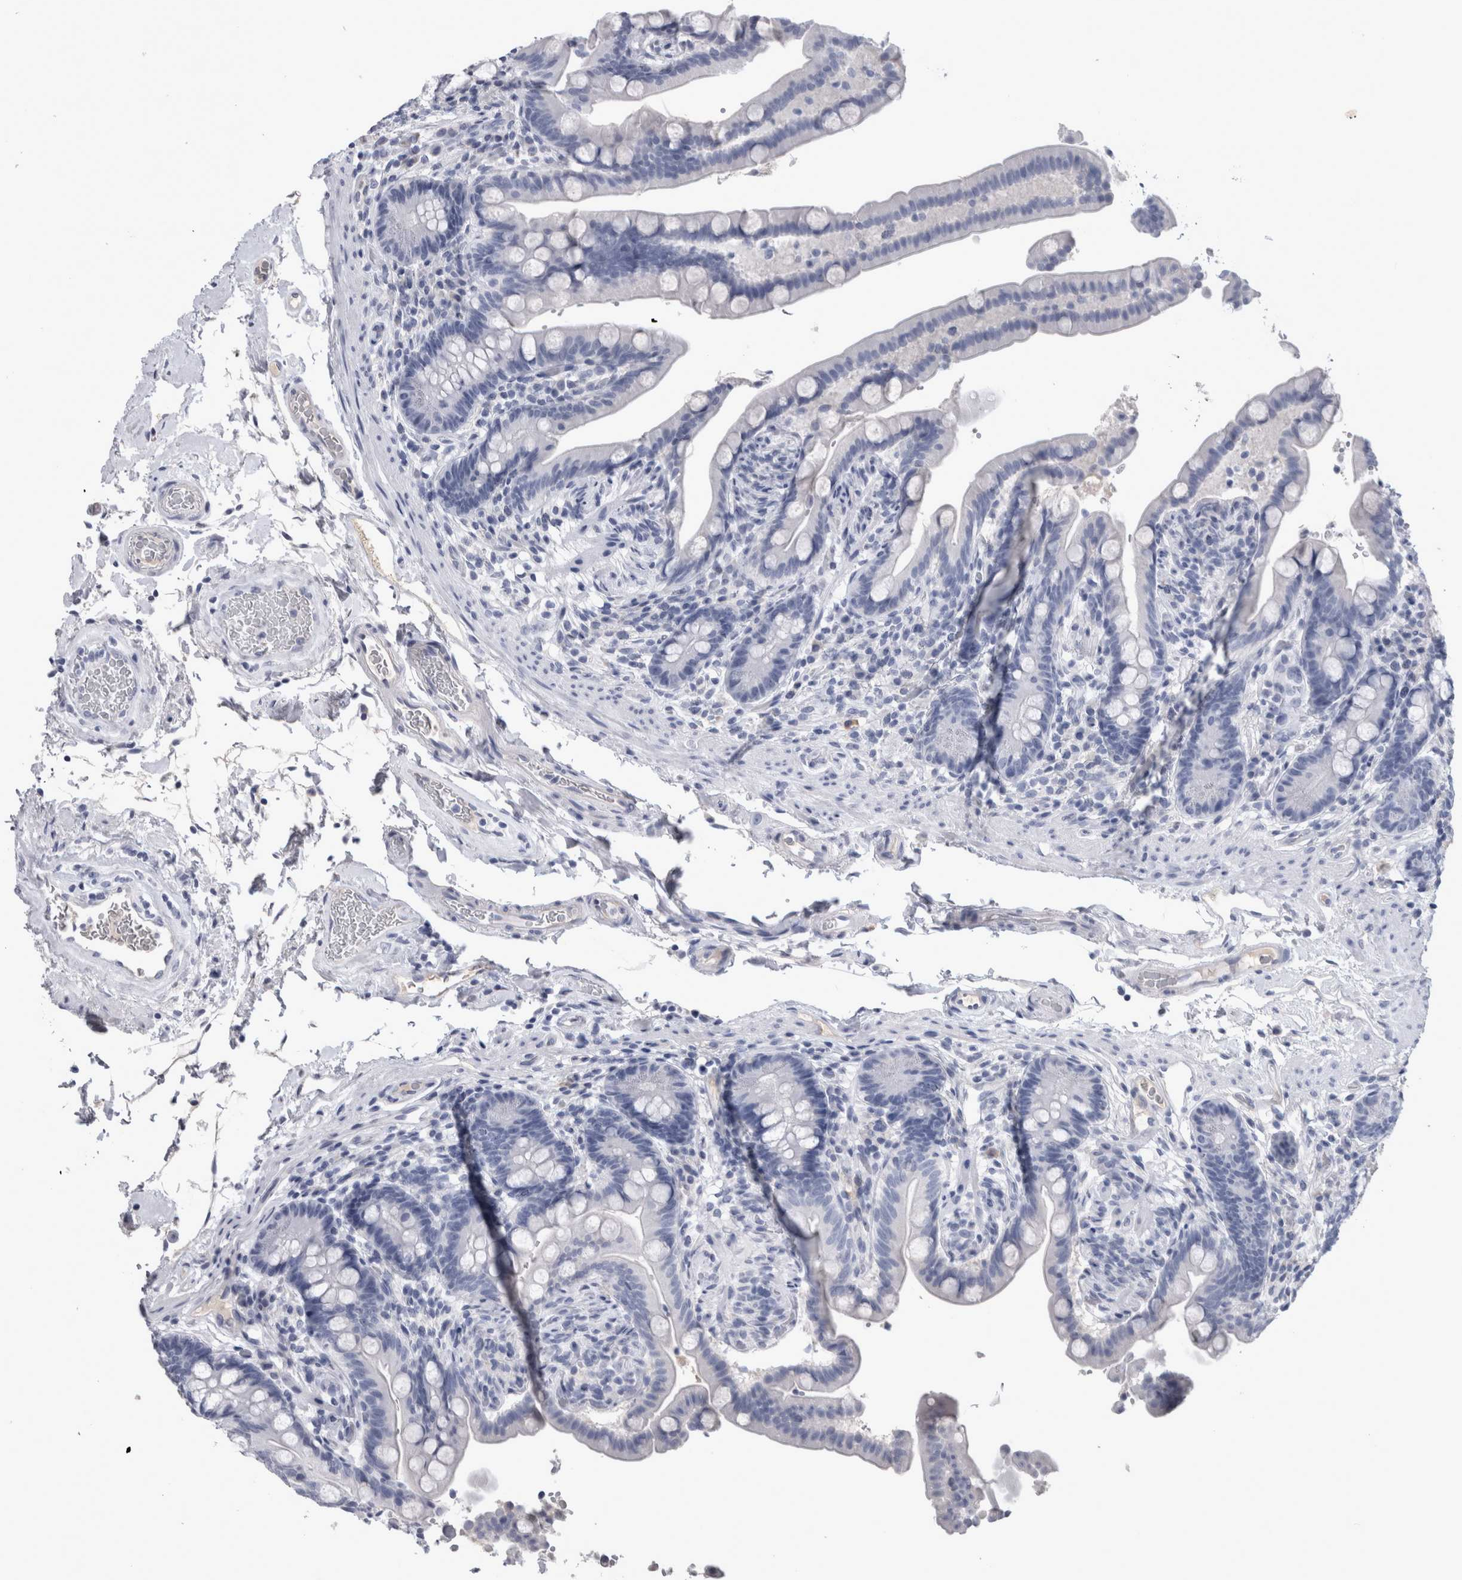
{"staining": {"intensity": "negative", "quantity": "none", "location": "none"}, "tissue": "colon", "cell_type": "Endothelial cells", "image_type": "normal", "snomed": [{"axis": "morphology", "description": "Normal tissue, NOS"}, {"axis": "topography", "description": "Smooth muscle"}, {"axis": "topography", "description": "Colon"}], "caption": "This photomicrograph is of unremarkable colon stained with immunohistochemistry (IHC) to label a protein in brown with the nuclei are counter-stained blue. There is no positivity in endothelial cells.", "gene": "PAX5", "patient": {"sex": "male", "age": 73}}